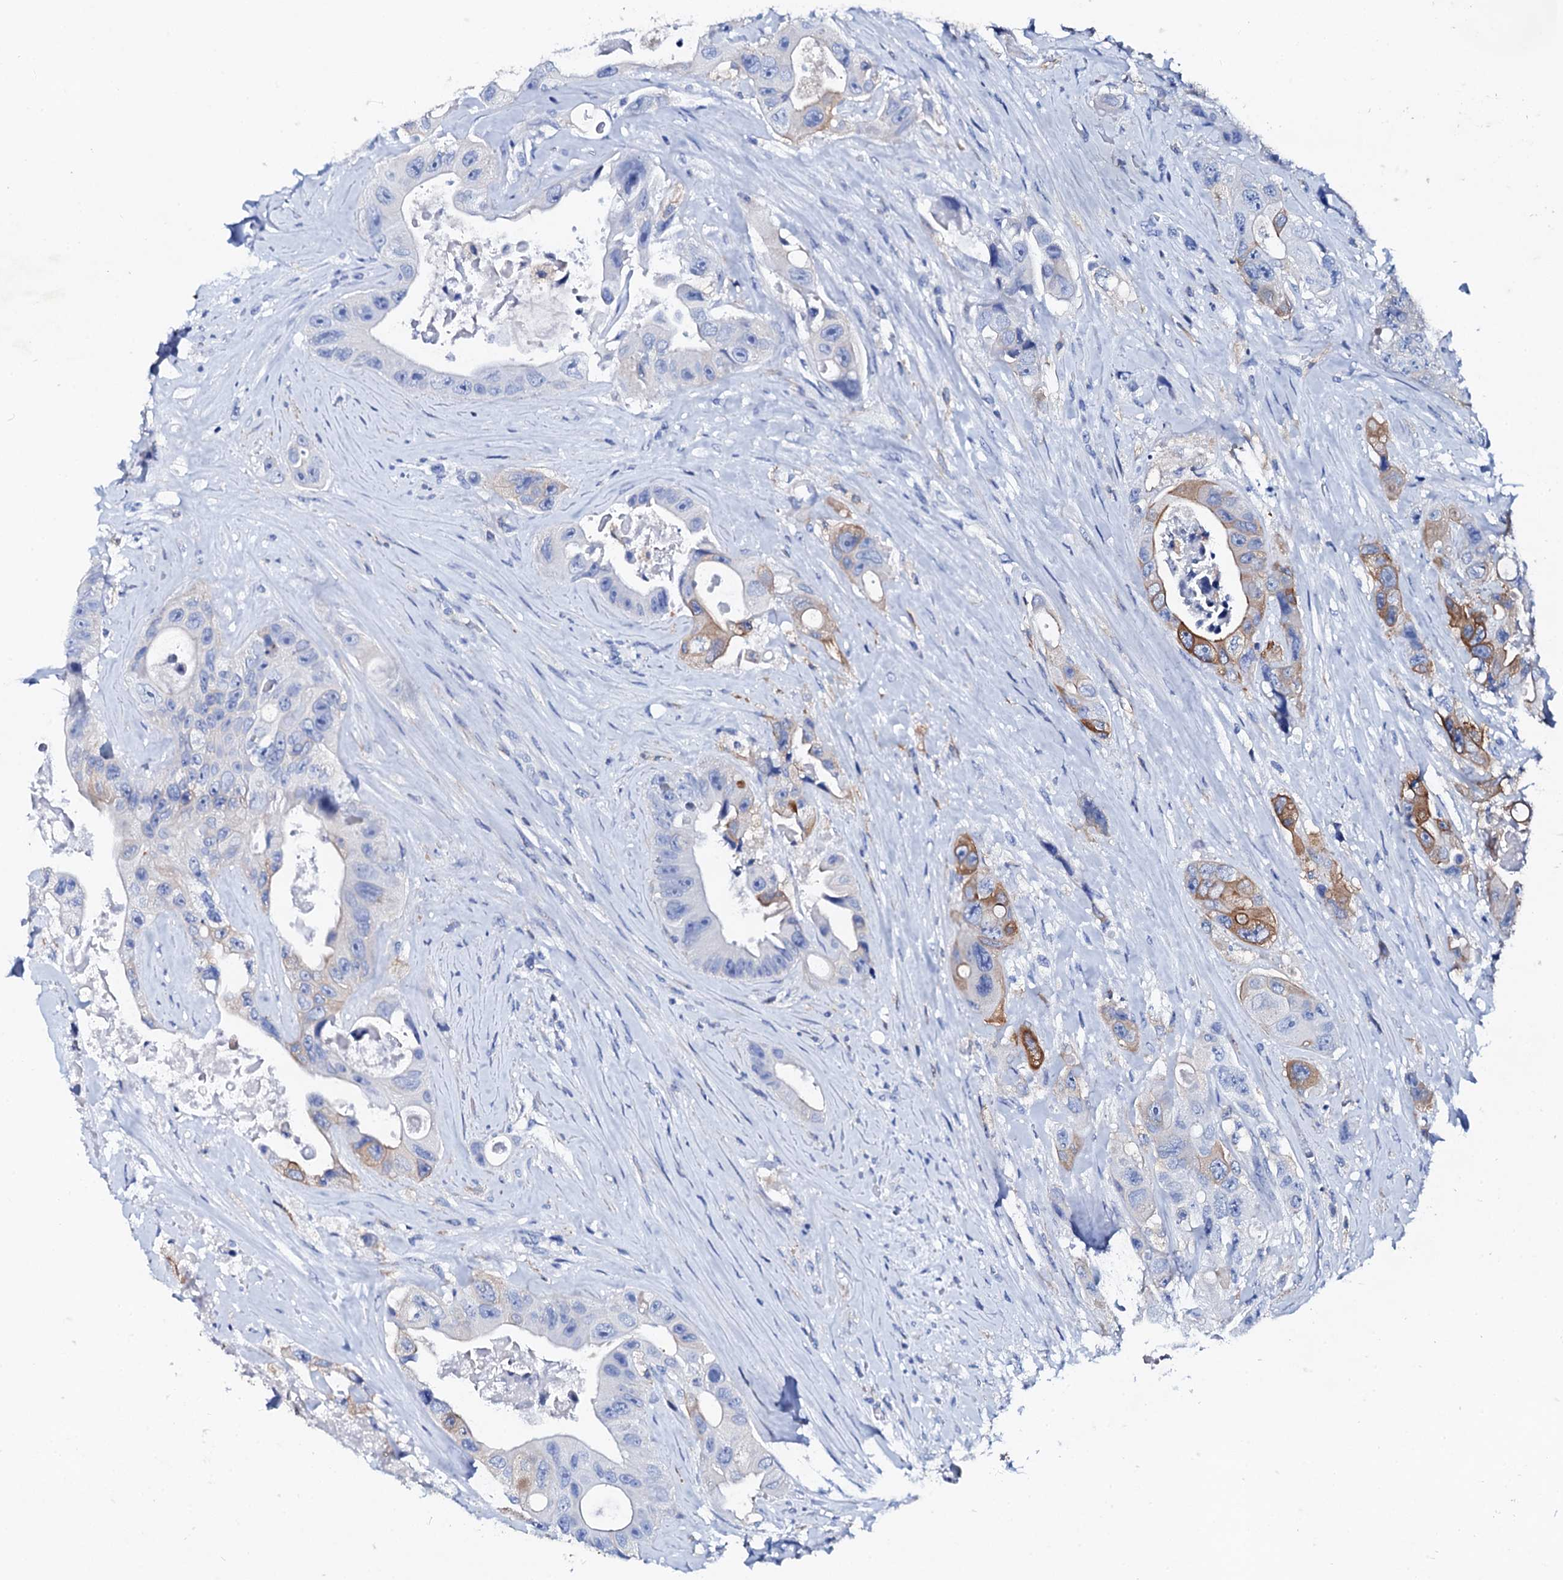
{"staining": {"intensity": "moderate", "quantity": "<25%", "location": "cytoplasmic/membranous"}, "tissue": "colorectal cancer", "cell_type": "Tumor cells", "image_type": "cancer", "snomed": [{"axis": "morphology", "description": "Adenocarcinoma, NOS"}, {"axis": "topography", "description": "Colon"}], "caption": "Tumor cells exhibit low levels of moderate cytoplasmic/membranous positivity in about <25% of cells in human colorectal adenocarcinoma. The protein of interest is shown in brown color, while the nuclei are stained blue.", "gene": "GLB1L3", "patient": {"sex": "female", "age": 46}}